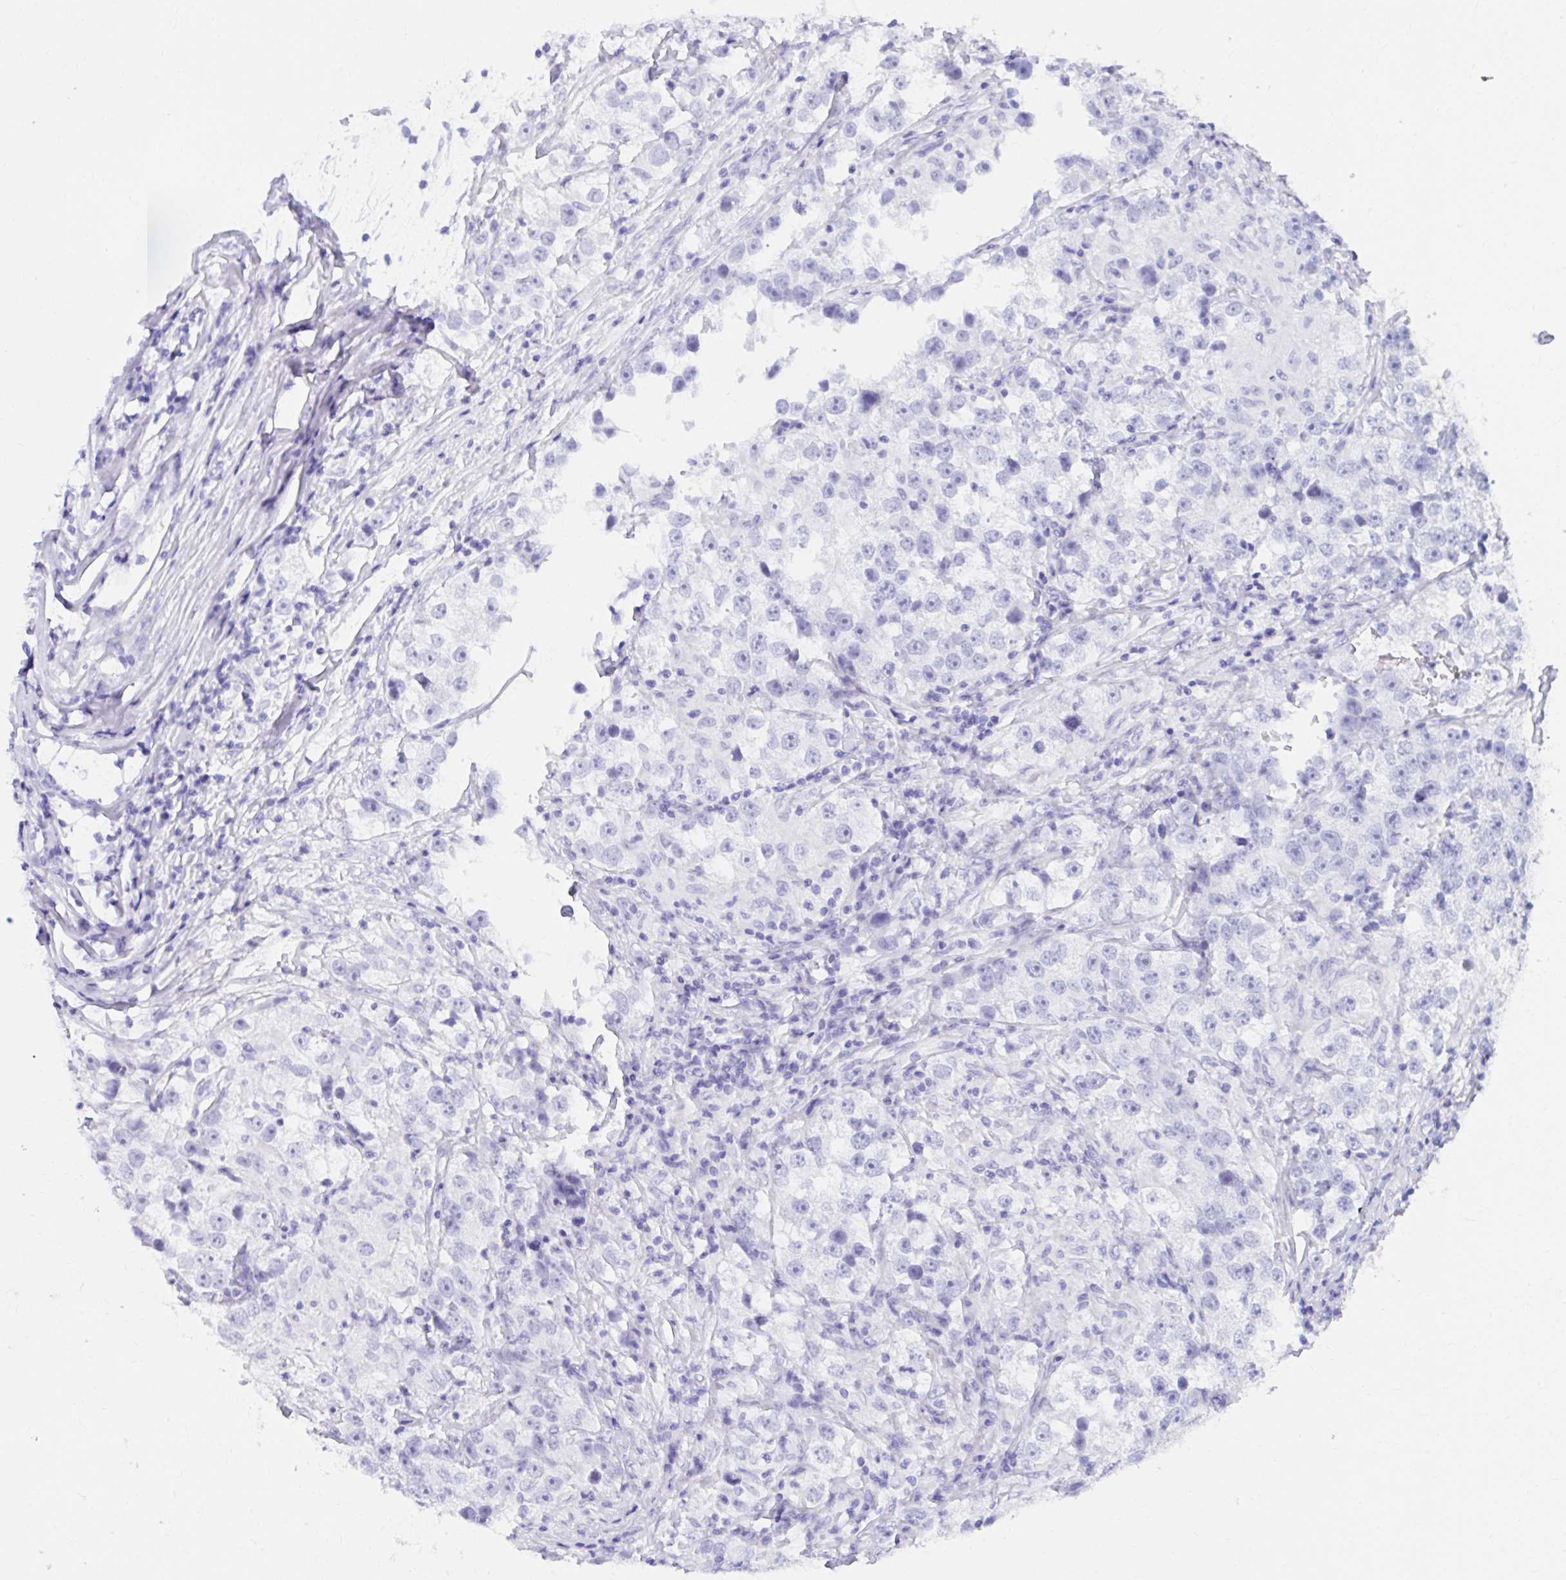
{"staining": {"intensity": "negative", "quantity": "none", "location": "none"}, "tissue": "testis cancer", "cell_type": "Tumor cells", "image_type": "cancer", "snomed": [{"axis": "morphology", "description": "Seminoma, NOS"}, {"axis": "topography", "description": "Testis"}], "caption": "High power microscopy image of an IHC image of testis seminoma, revealing no significant expression in tumor cells.", "gene": "DPEP3", "patient": {"sex": "male", "age": 46}}